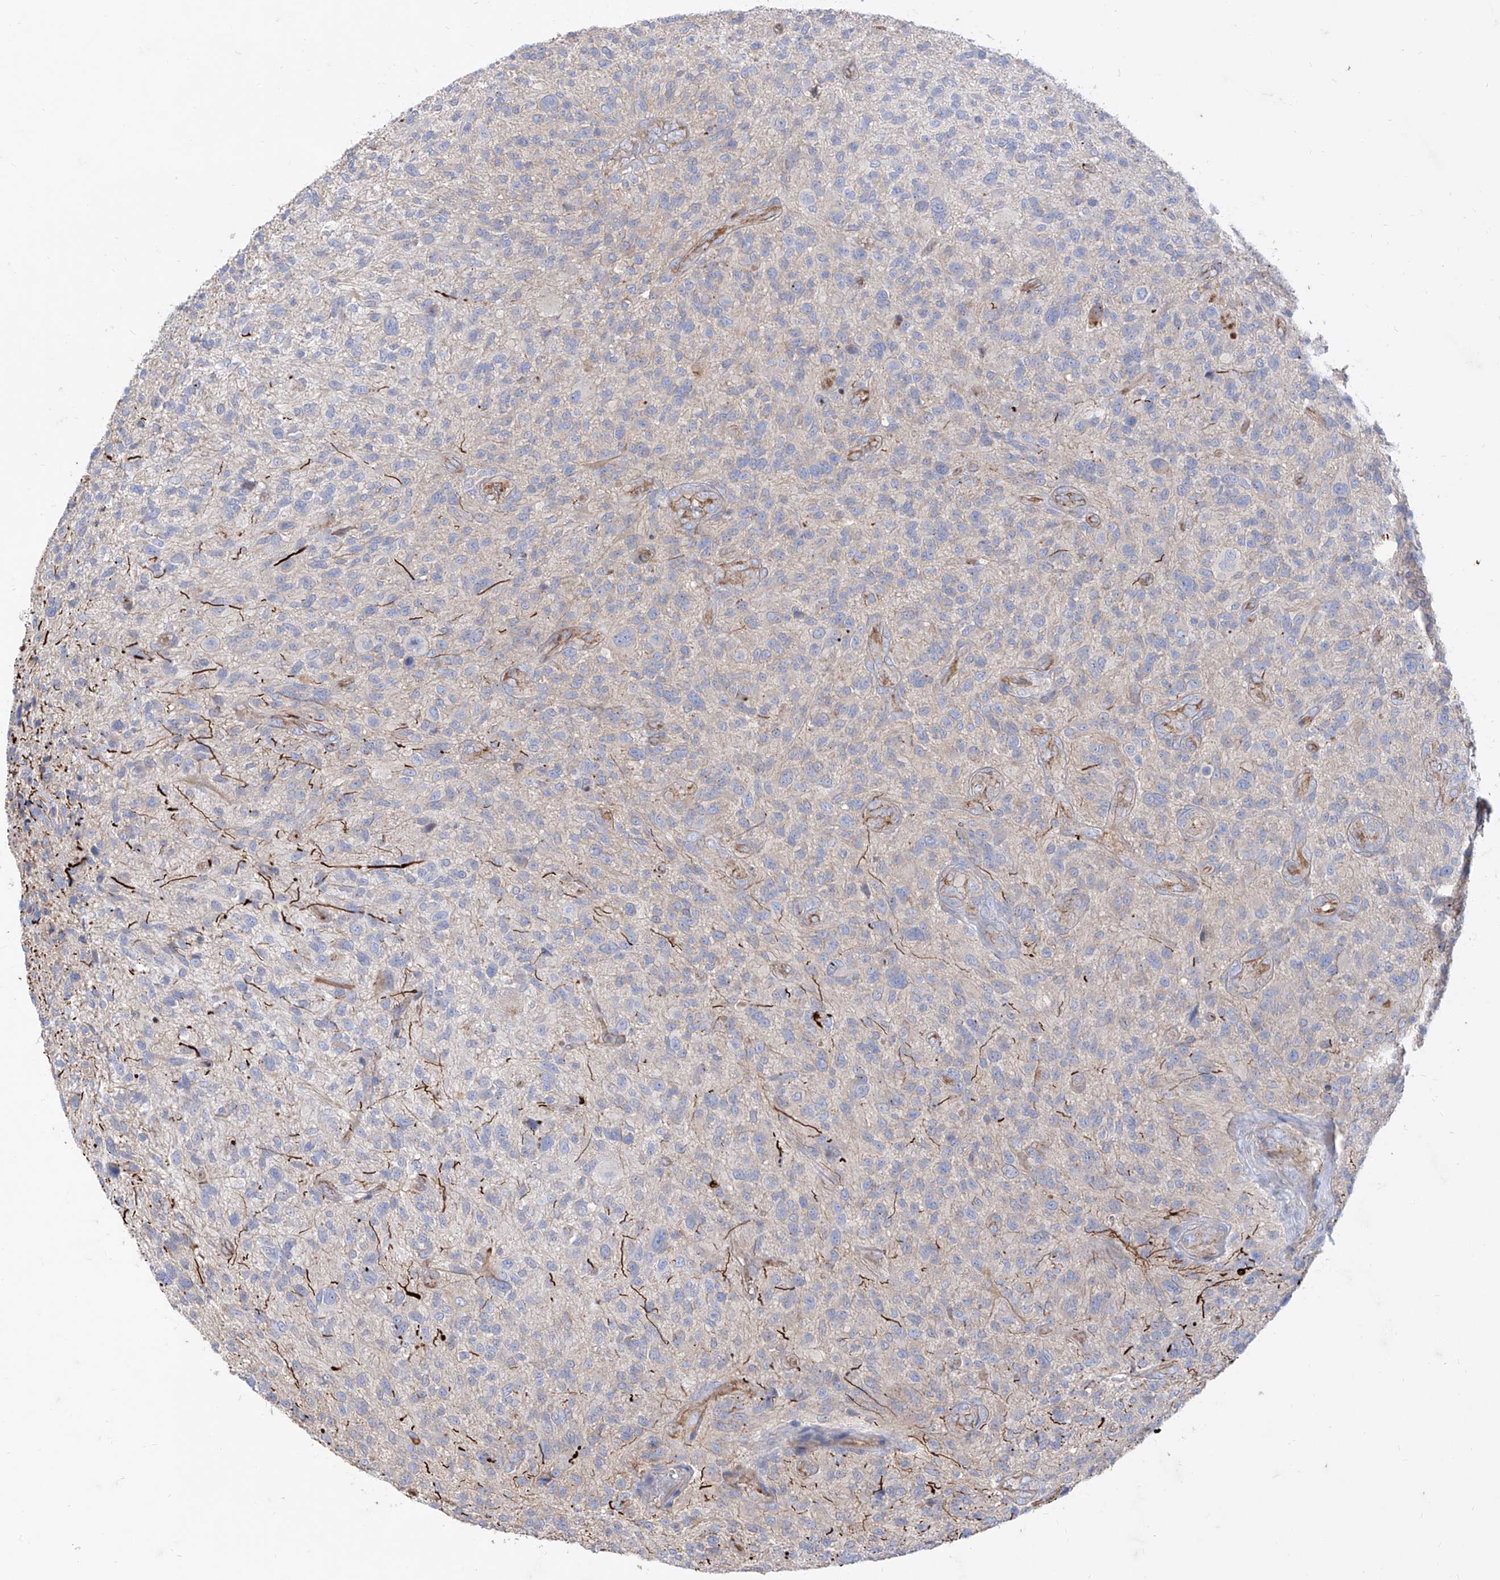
{"staining": {"intensity": "negative", "quantity": "none", "location": "none"}, "tissue": "glioma", "cell_type": "Tumor cells", "image_type": "cancer", "snomed": [{"axis": "morphology", "description": "Glioma, malignant, High grade"}, {"axis": "topography", "description": "Brain"}], "caption": "IHC image of glioma stained for a protein (brown), which shows no staining in tumor cells.", "gene": "C1orf74", "patient": {"sex": "male", "age": 47}}